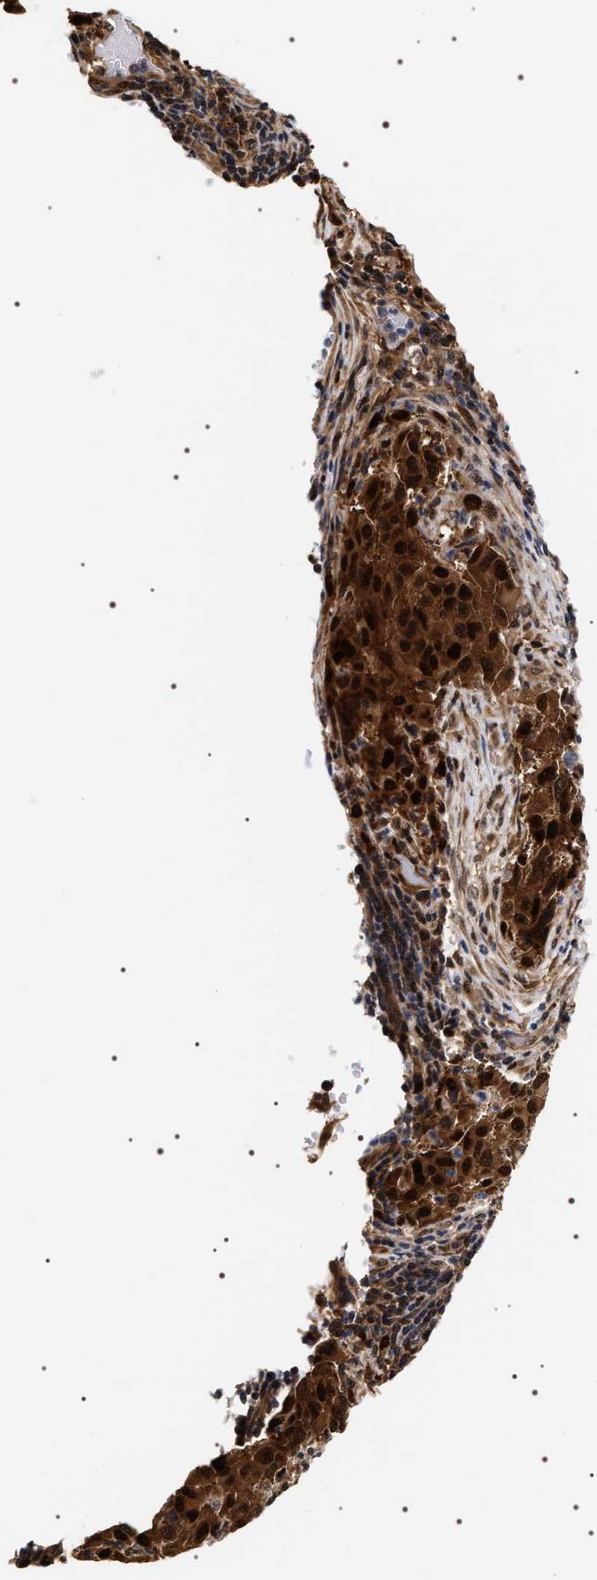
{"staining": {"intensity": "strong", "quantity": ">75%", "location": "cytoplasmic/membranous,nuclear"}, "tissue": "melanoma", "cell_type": "Tumor cells", "image_type": "cancer", "snomed": [{"axis": "morphology", "description": "Malignant melanoma, Metastatic site"}, {"axis": "topography", "description": "Lymph node"}], "caption": "Immunohistochemistry (IHC) histopathology image of human malignant melanoma (metastatic site) stained for a protein (brown), which shows high levels of strong cytoplasmic/membranous and nuclear expression in approximately >75% of tumor cells.", "gene": "BAG6", "patient": {"sex": "male", "age": 61}}